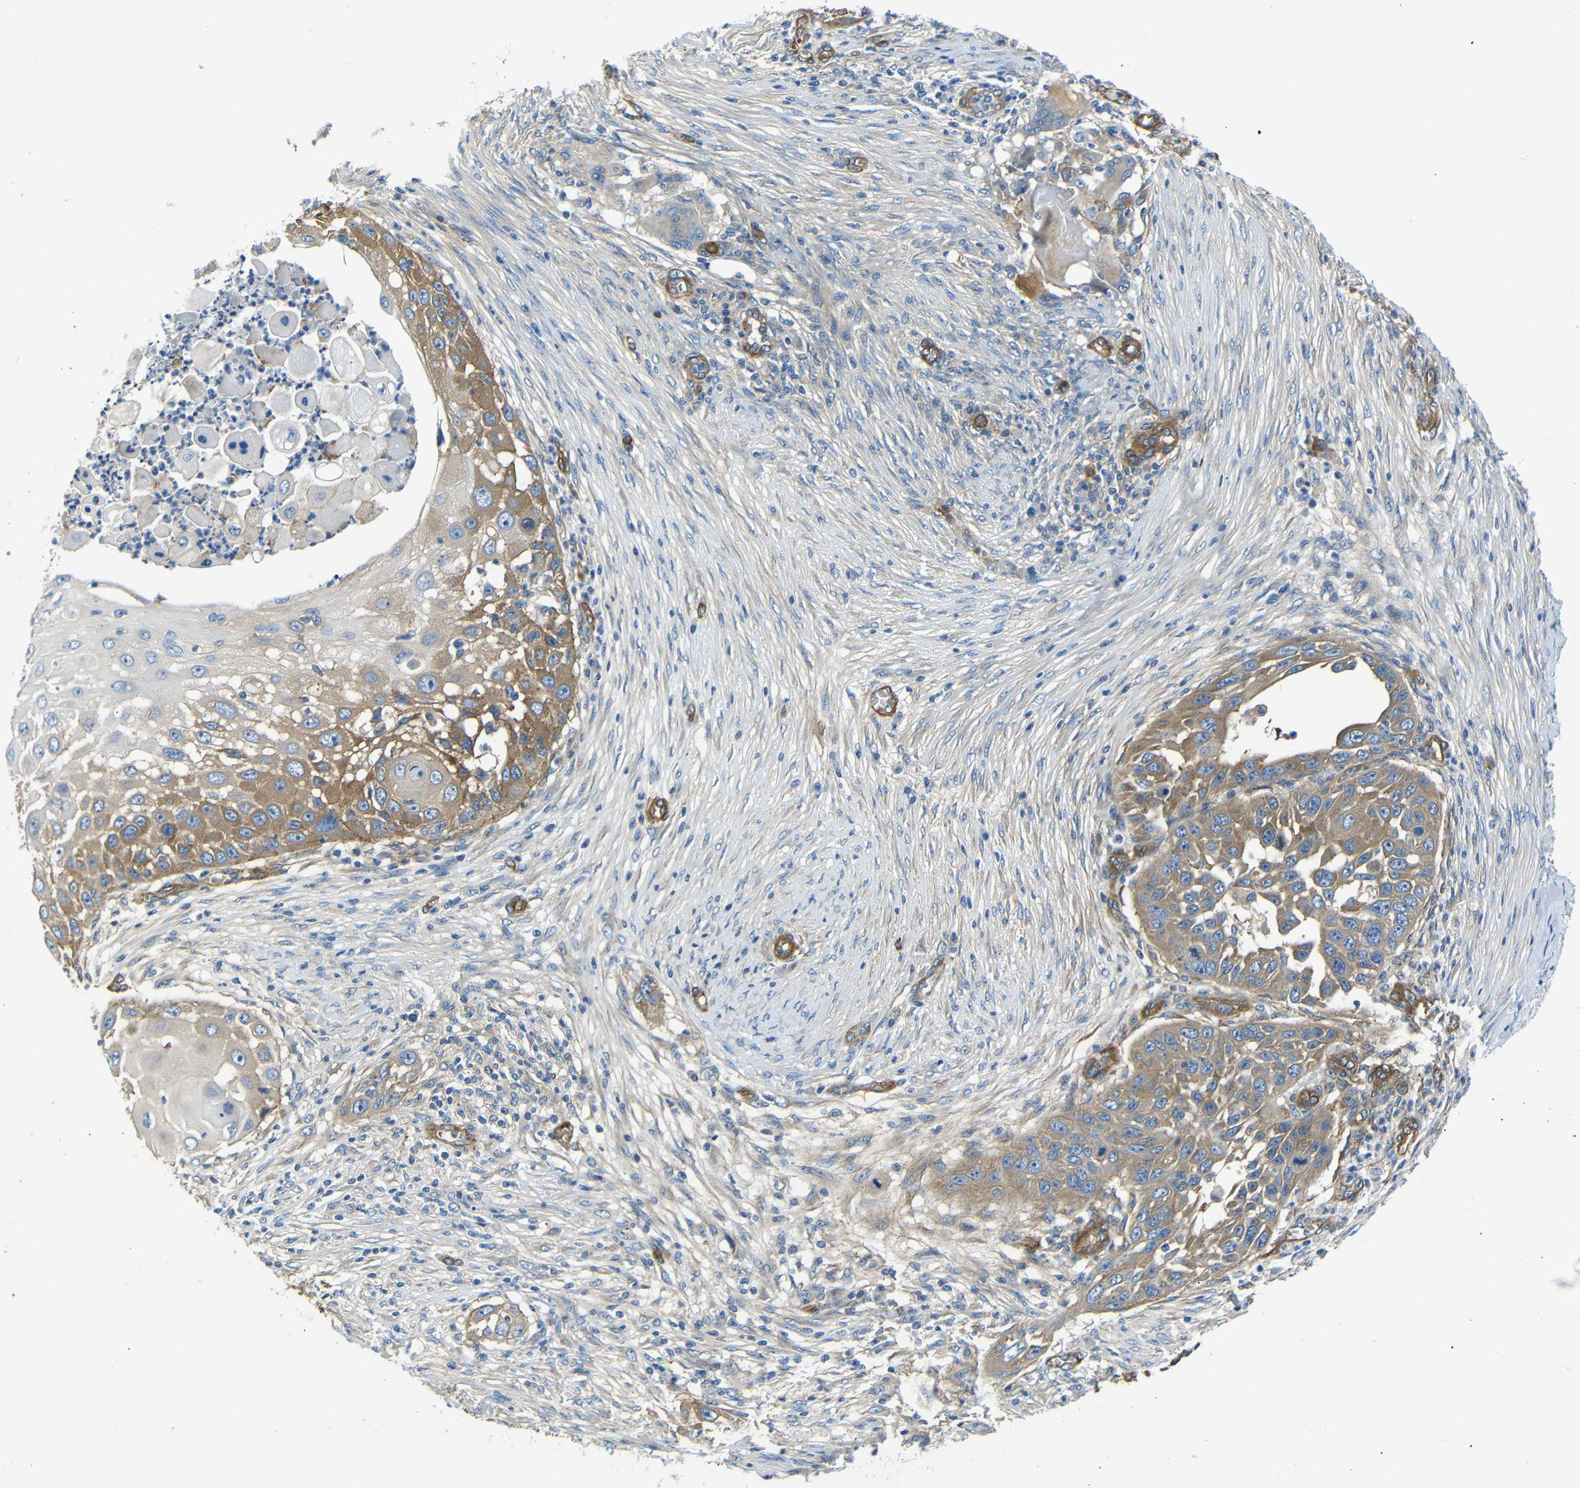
{"staining": {"intensity": "moderate", "quantity": ">75%", "location": "cytoplasmic/membranous"}, "tissue": "skin cancer", "cell_type": "Tumor cells", "image_type": "cancer", "snomed": [{"axis": "morphology", "description": "Squamous cell carcinoma, NOS"}, {"axis": "topography", "description": "Skin"}], "caption": "Immunohistochemistry (IHC) image of skin cancer (squamous cell carcinoma) stained for a protein (brown), which demonstrates medium levels of moderate cytoplasmic/membranous expression in about >75% of tumor cells.", "gene": "MYO1B", "patient": {"sex": "female", "age": 44}}